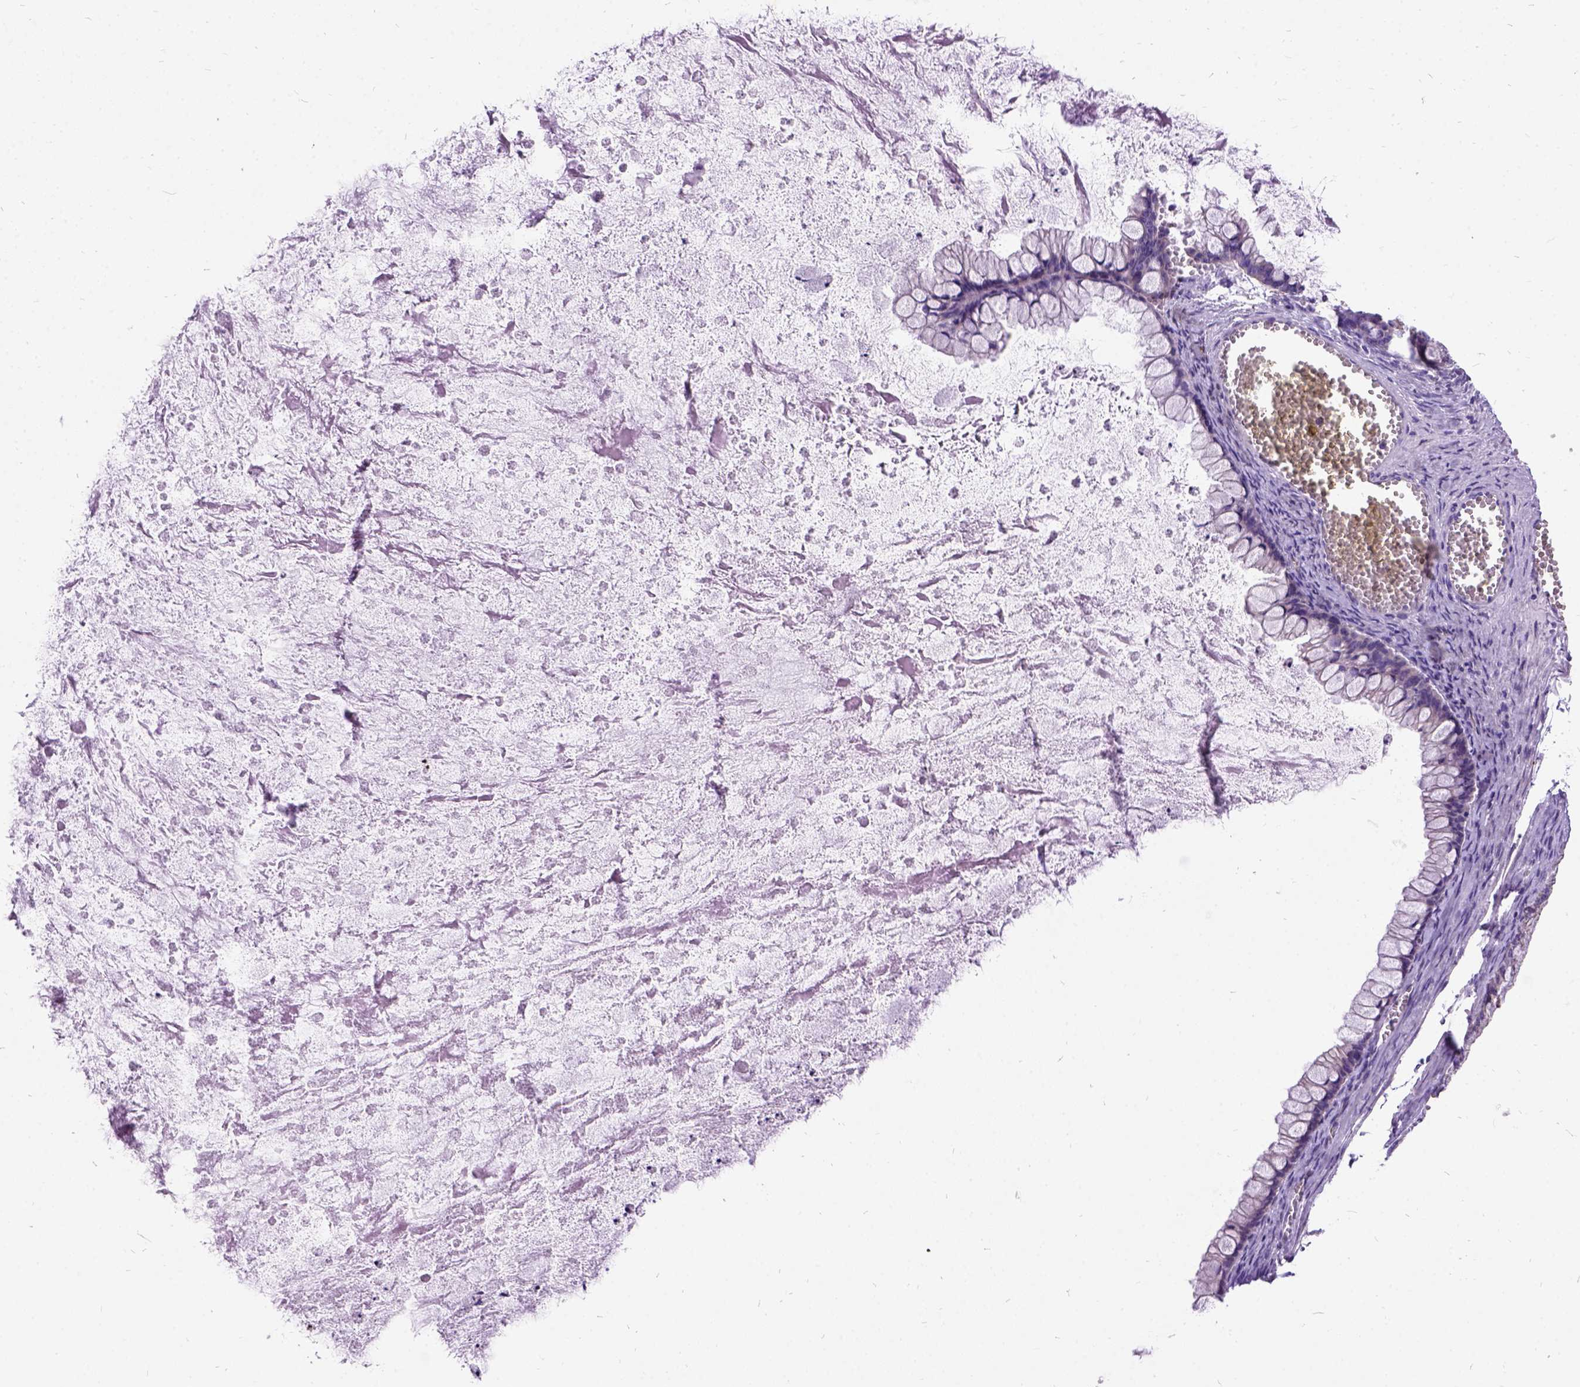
{"staining": {"intensity": "negative", "quantity": "none", "location": "none"}, "tissue": "ovarian cancer", "cell_type": "Tumor cells", "image_type": "cancer", "snomed": [{"axis": "morphology", "description": "Cystadenocarcinoma, mucinous, NOS"}, {"axis": "topography", "description": "Ovary"}], "caption": "Ovarian mucinous cystadenocarcinoma was stained to show a protein in brown. There is no significant expression in tumor cells.", "gene": "CFAP54", "patient": {"sex": "female", "age": 67}}